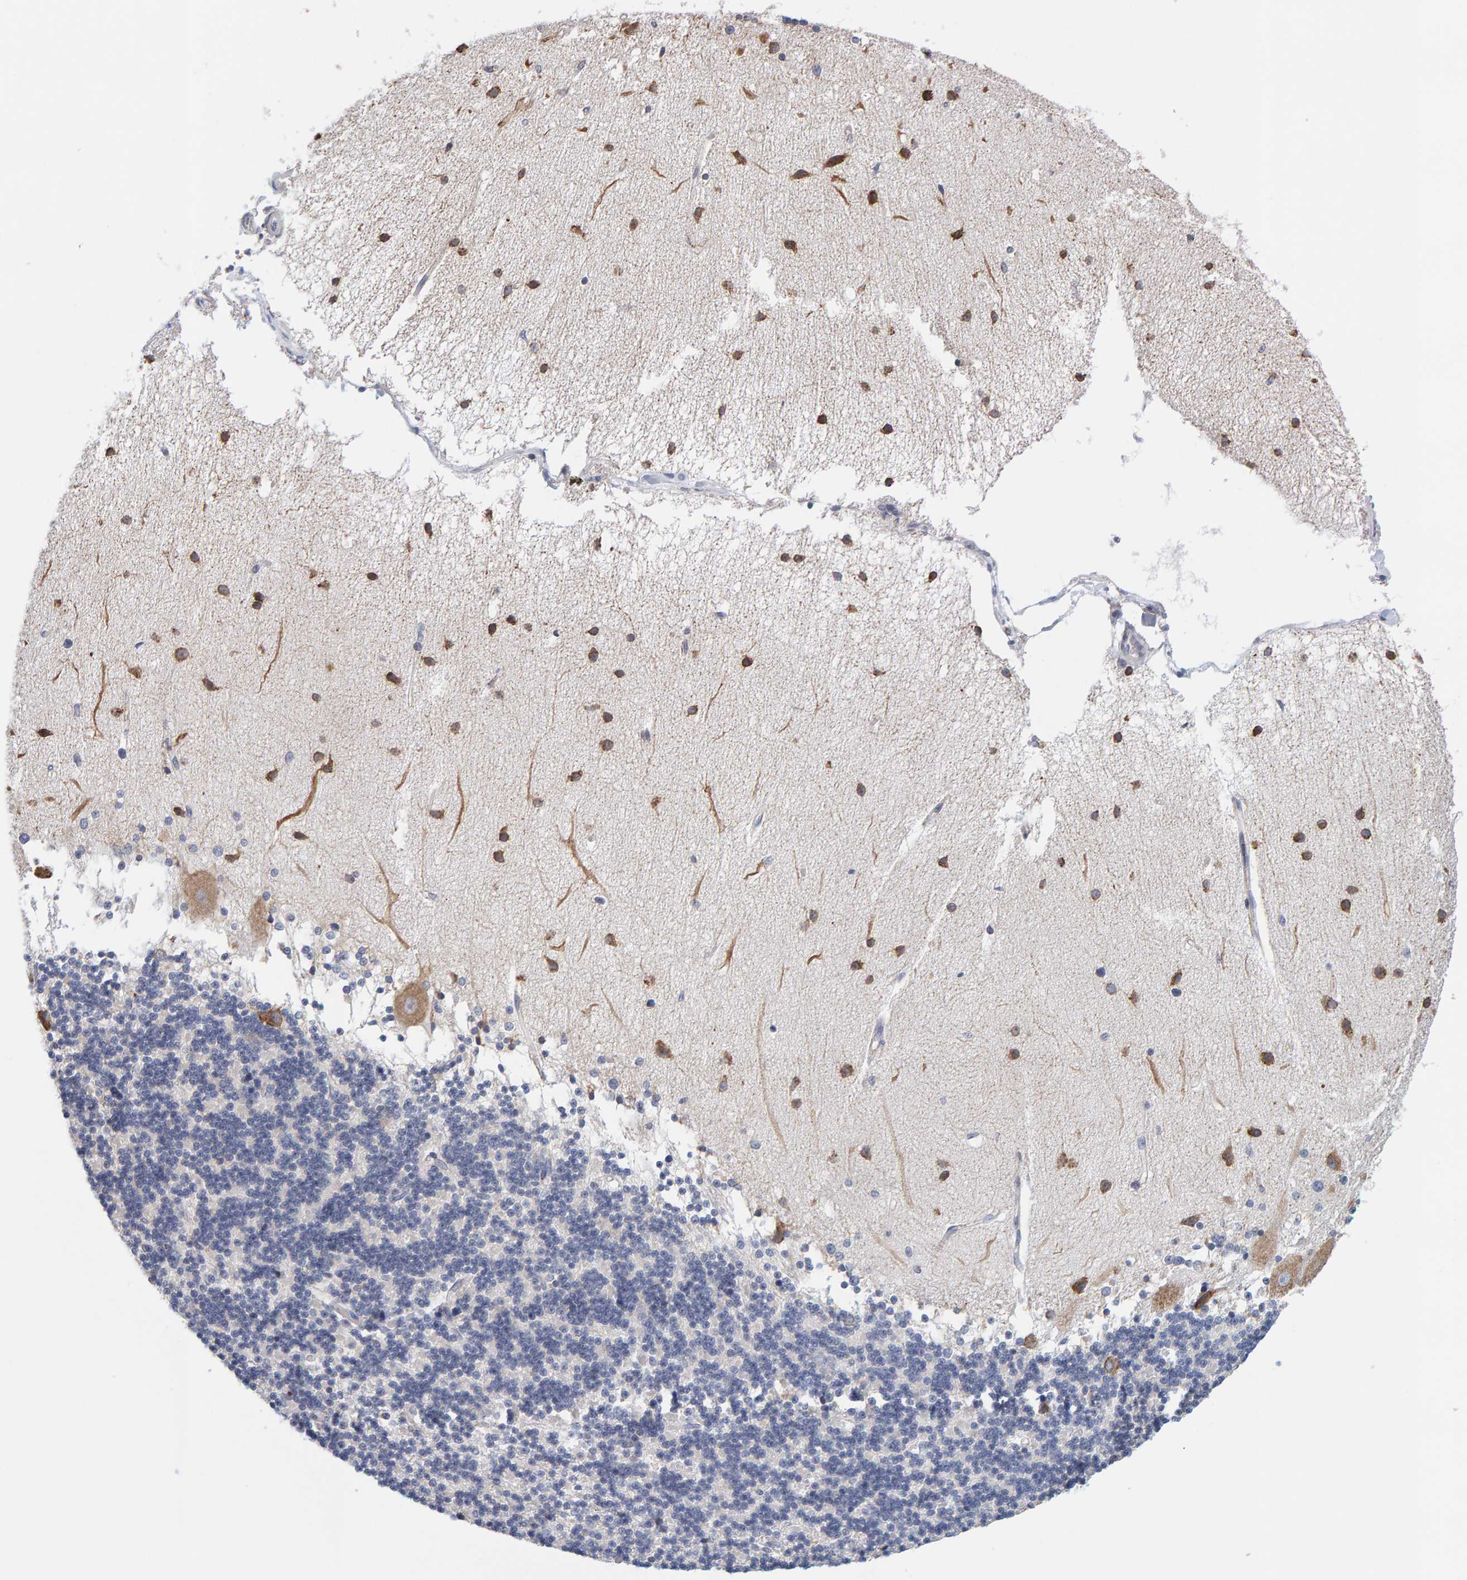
{"staining": {"intensity": "negative", "quantity": "none", "location": "none"}, "tissue": "cerebellum", "cell_type": "Cells in granular layer", "image_type": "normal", "snomed": [{"axis": "morphology", "description": "Normal tissue, NOS"}, {"axis": "topography", "description": "Cerebellum"}], "caption": "Immunohistochemical staining of unremarkable cerebellum displays no significant expression in cells in granular layer. Nuclei are stained in blue.", "gene": "SGPL1", "patient": {"sex": "female", "age": 54}}